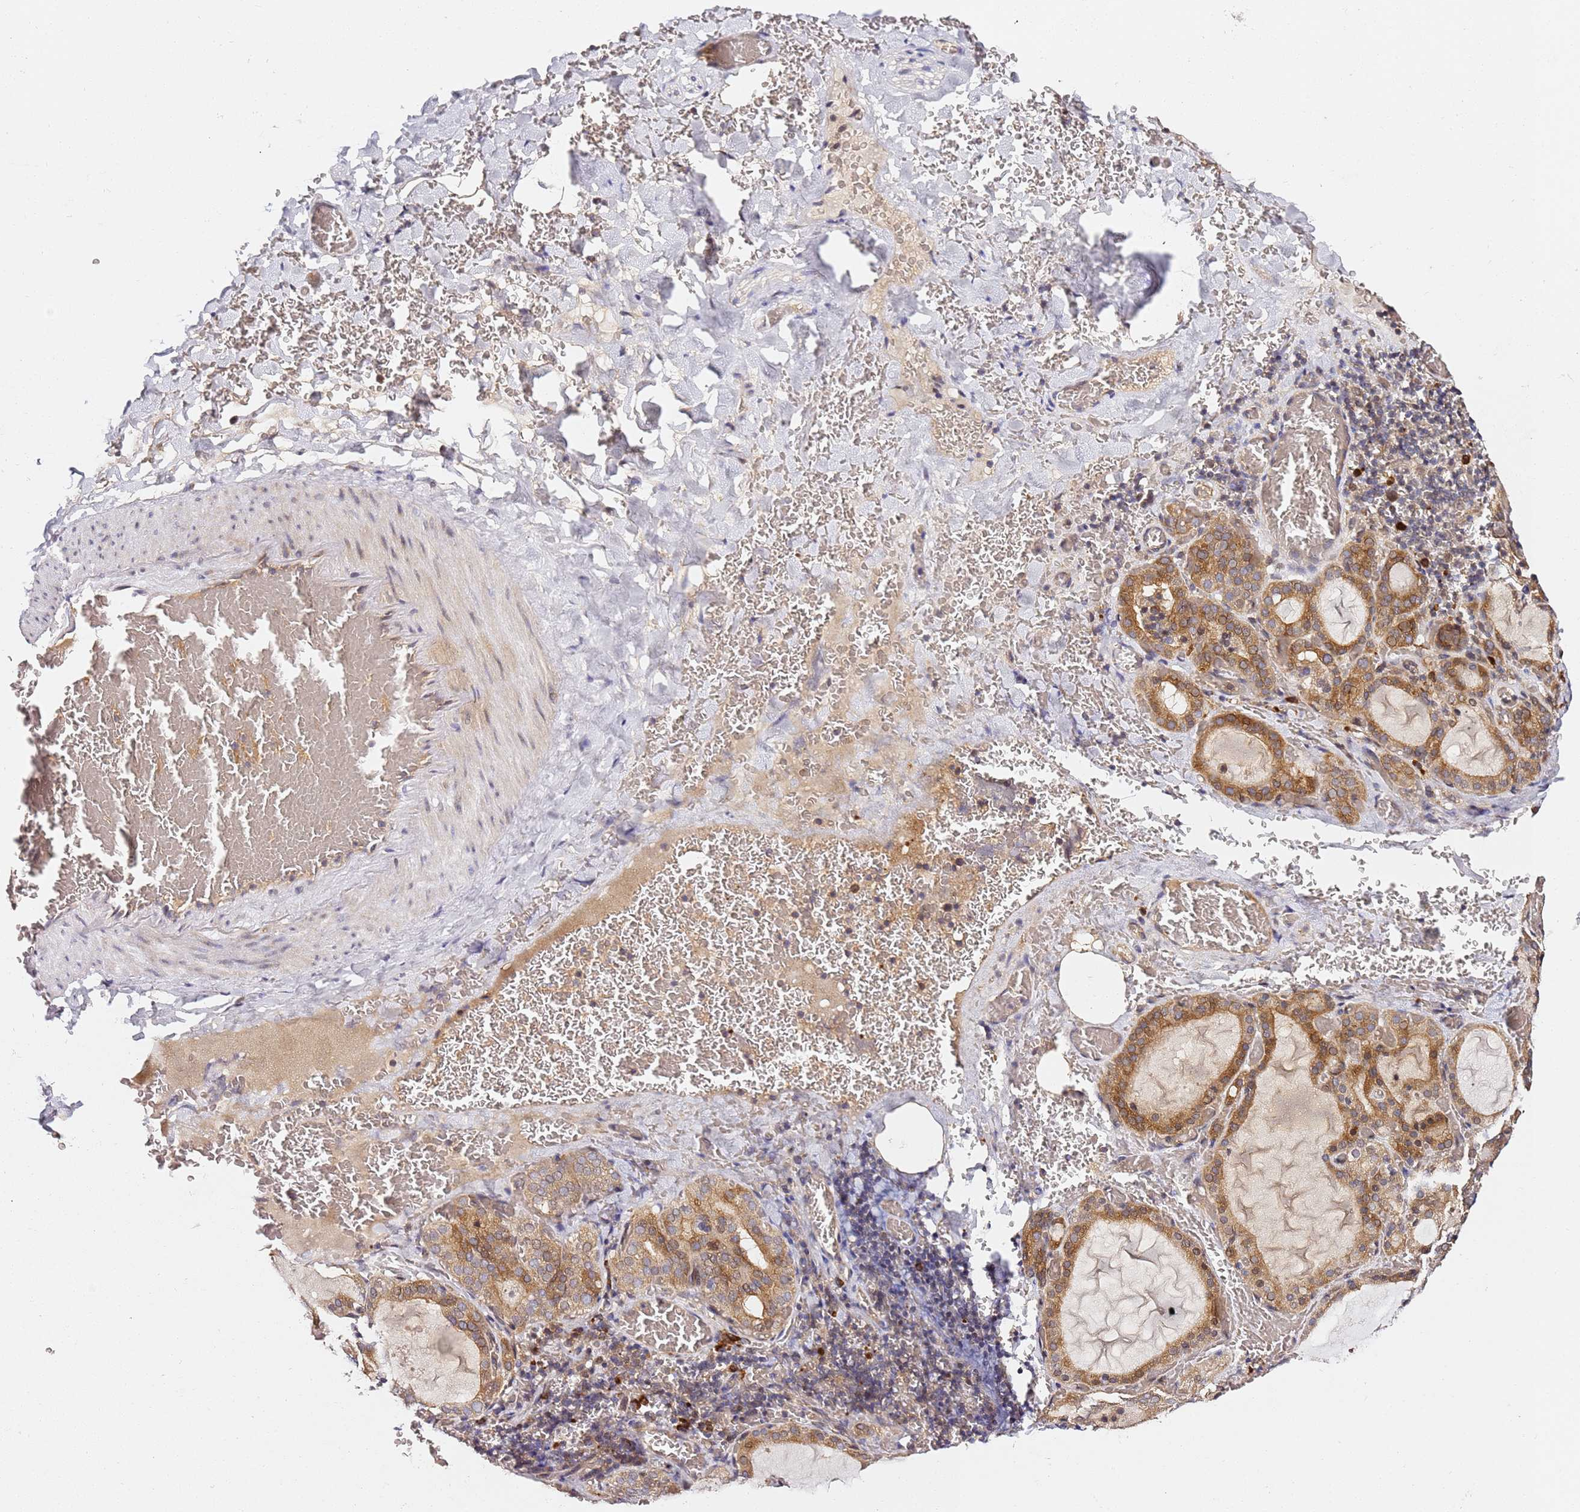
{"staining": {"intensity": "moderate", "quantity": ">75%", "location": "cytoplasmic/membranous"}, "tissue": "thyroid gland", "cell_type": "Glandular cells", "image_type": "normal", "snomed": [{"axis": "morphology", "description": "Normal tissue, NOS"}, {"axis": "topography", "description": "Thyroid gland"}], "caption": "Glandular cells exhibit moderate cytoplasmic/membranous expression in about >75% of cells in unremarkable thyroid gland. The staining was performed using DAB (3,3'-diaminobenzidine) to visualize the protein expression in brown, while the nuclei were stained in blue with hematoxylin (Magnification: 20x).", "gene": "OSBPL2", "patient": {"sex": "female", "age": 39}}